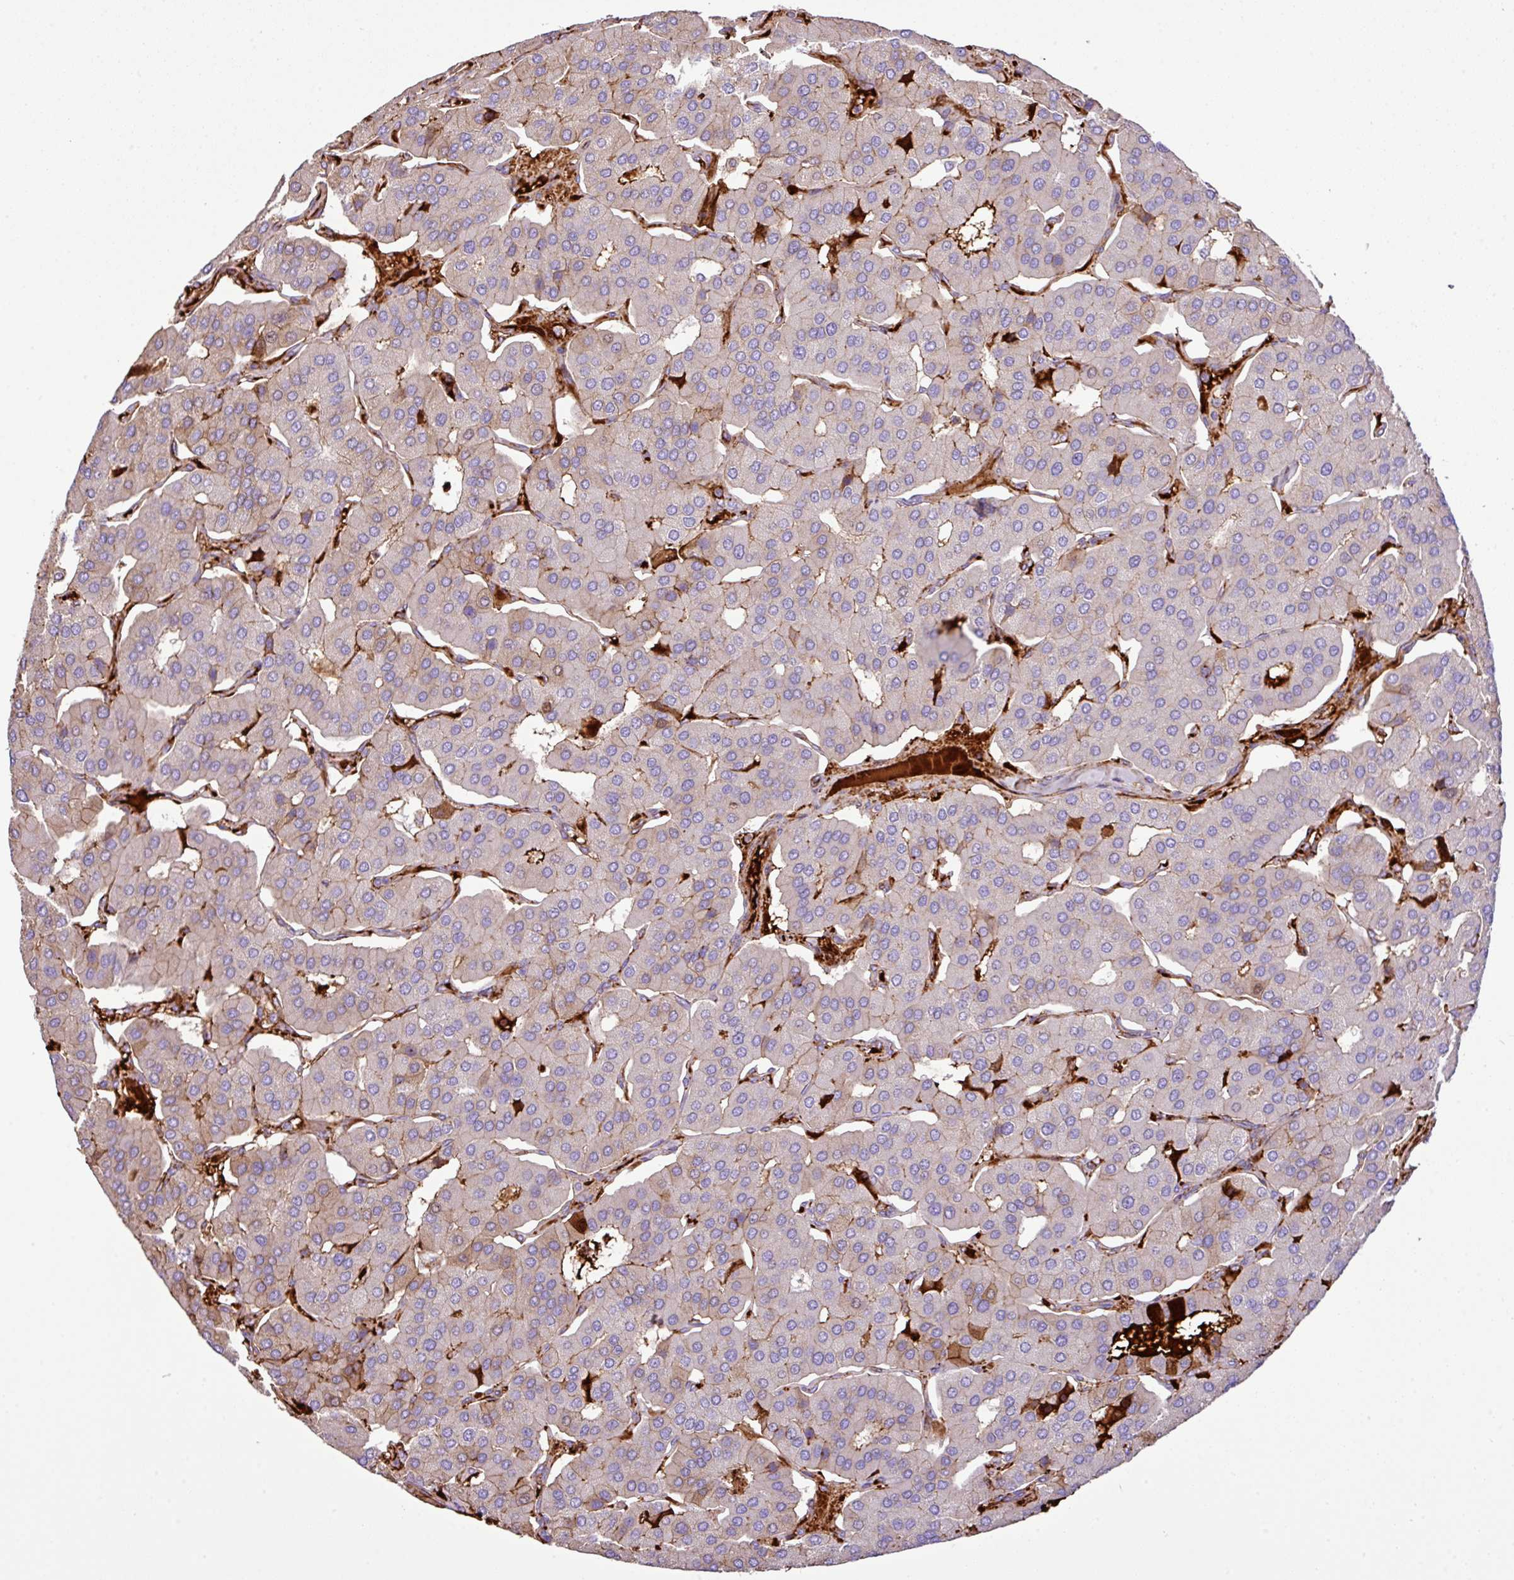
{"staining": {"intensity": "negative", "quantity": "none", "location": "none"}, "tissue": "parathyroid gland", "cell_type": "Glandular cells", "image_type": "normal", "snomed": [{"axis": "morphology", "description": "Normal tissue, NOS"}, {"axis": "morphology", "description": "Adenoma, NOS"}, {"axis": "topography", "description": "Parathyroid gland"}], "caption": "The image demonstrates no significant staining in glandular cells of parathyroid gland.", "gene": "CTXN2", "patient": {"sex": "female", "age": 86}}